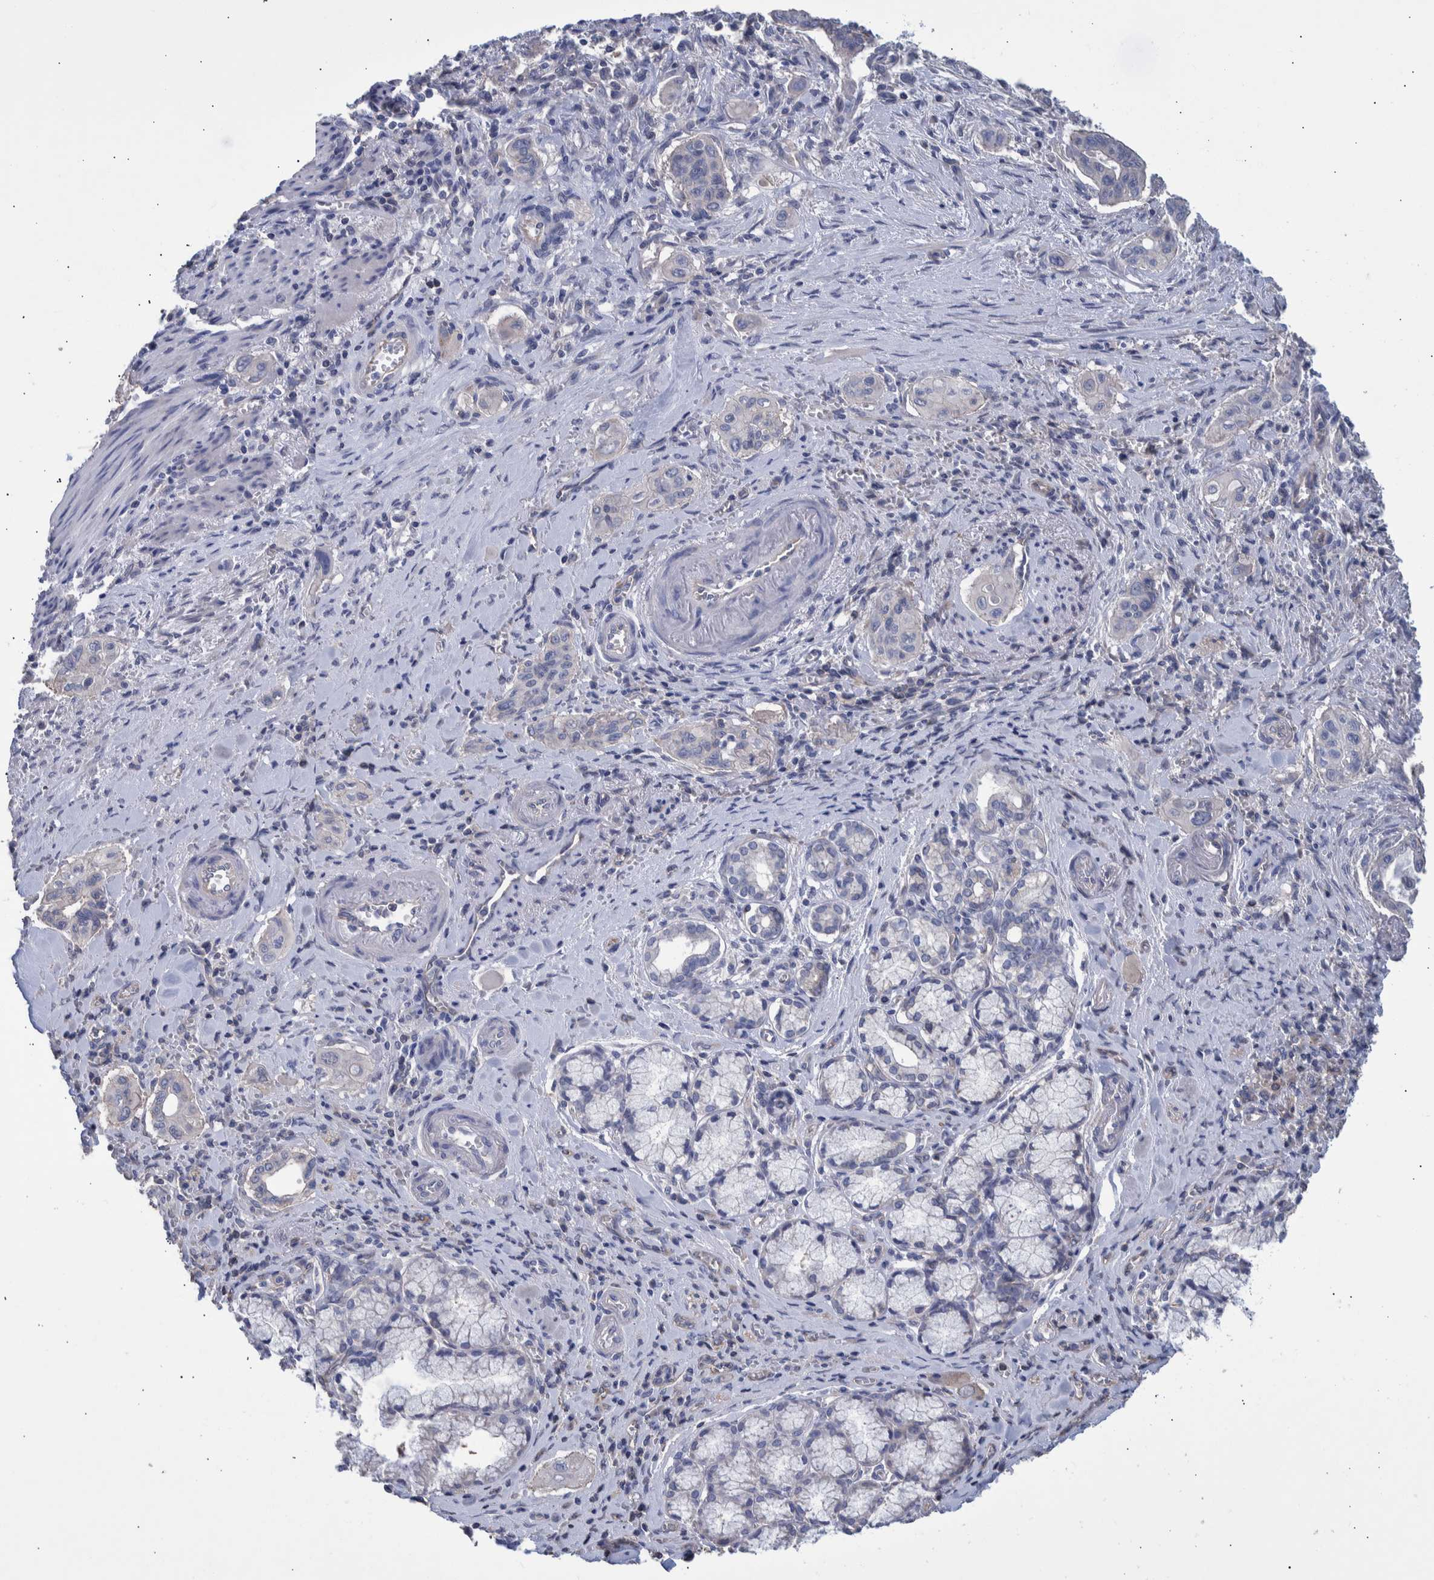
{"staining": {"intensity": "negative", "quantity": "none", "location": "none"}, "tissue": "pancreatic cancer", "cell_type": "Tumor cells", "image_type": "cancer", "snomed": [{"axis": "morphology", "description": "Adenocarcinoma, NOS"}, {"axis": "topography", "description": "Pancreas"}], "caption": "An IHC micrograph of pancreatic cancer is shown. There is no staining in tumor cells of pancreatic cancer.", "gene": "PPP3CC", "patient": {"sex": "male", "age": 77}}